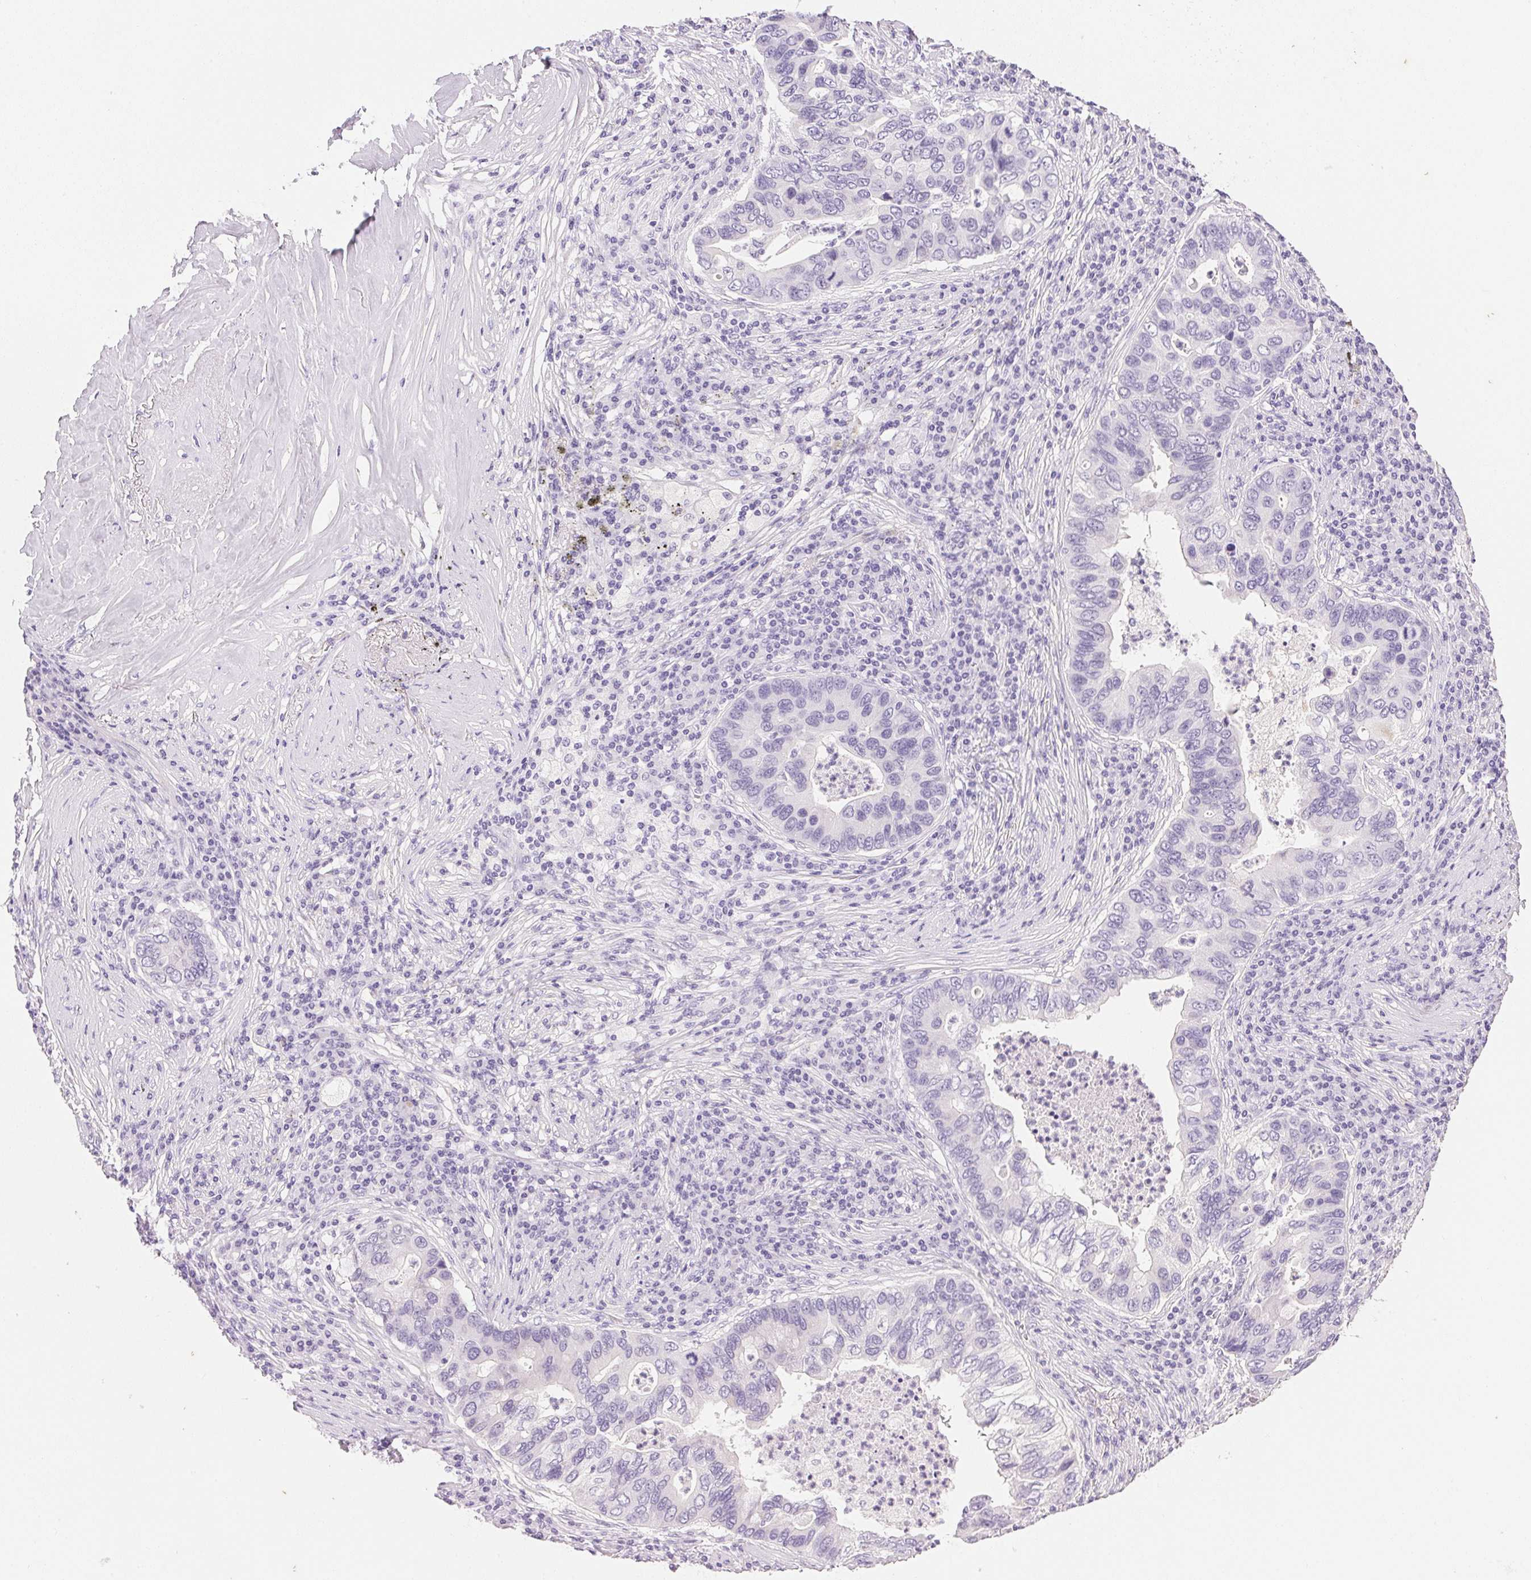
{"staining": {"intensity": "negative", "quantity": "none", "location": "none"}, "tissue": "lung cancer", "cell_type": "Tumor cells", "image_type": "cancer", "snomed": [{"axis": "morphology", "description": "Adenocarcinoma, NOS"}, {"axis": "morphology", "description": "Adenocarcinoma, metastatic, NOS"}, {"axis": "topography", "description": "Lymph node"}, {"axis": "topography", "description": "Lung"}], "caption": "The immunohistochemistry (IHC) histopathology image has no significant expression in tumor cells of lung cancer tissue.", "gene": "KCNE2", "patient": {"sex": "female", "age": 54}}